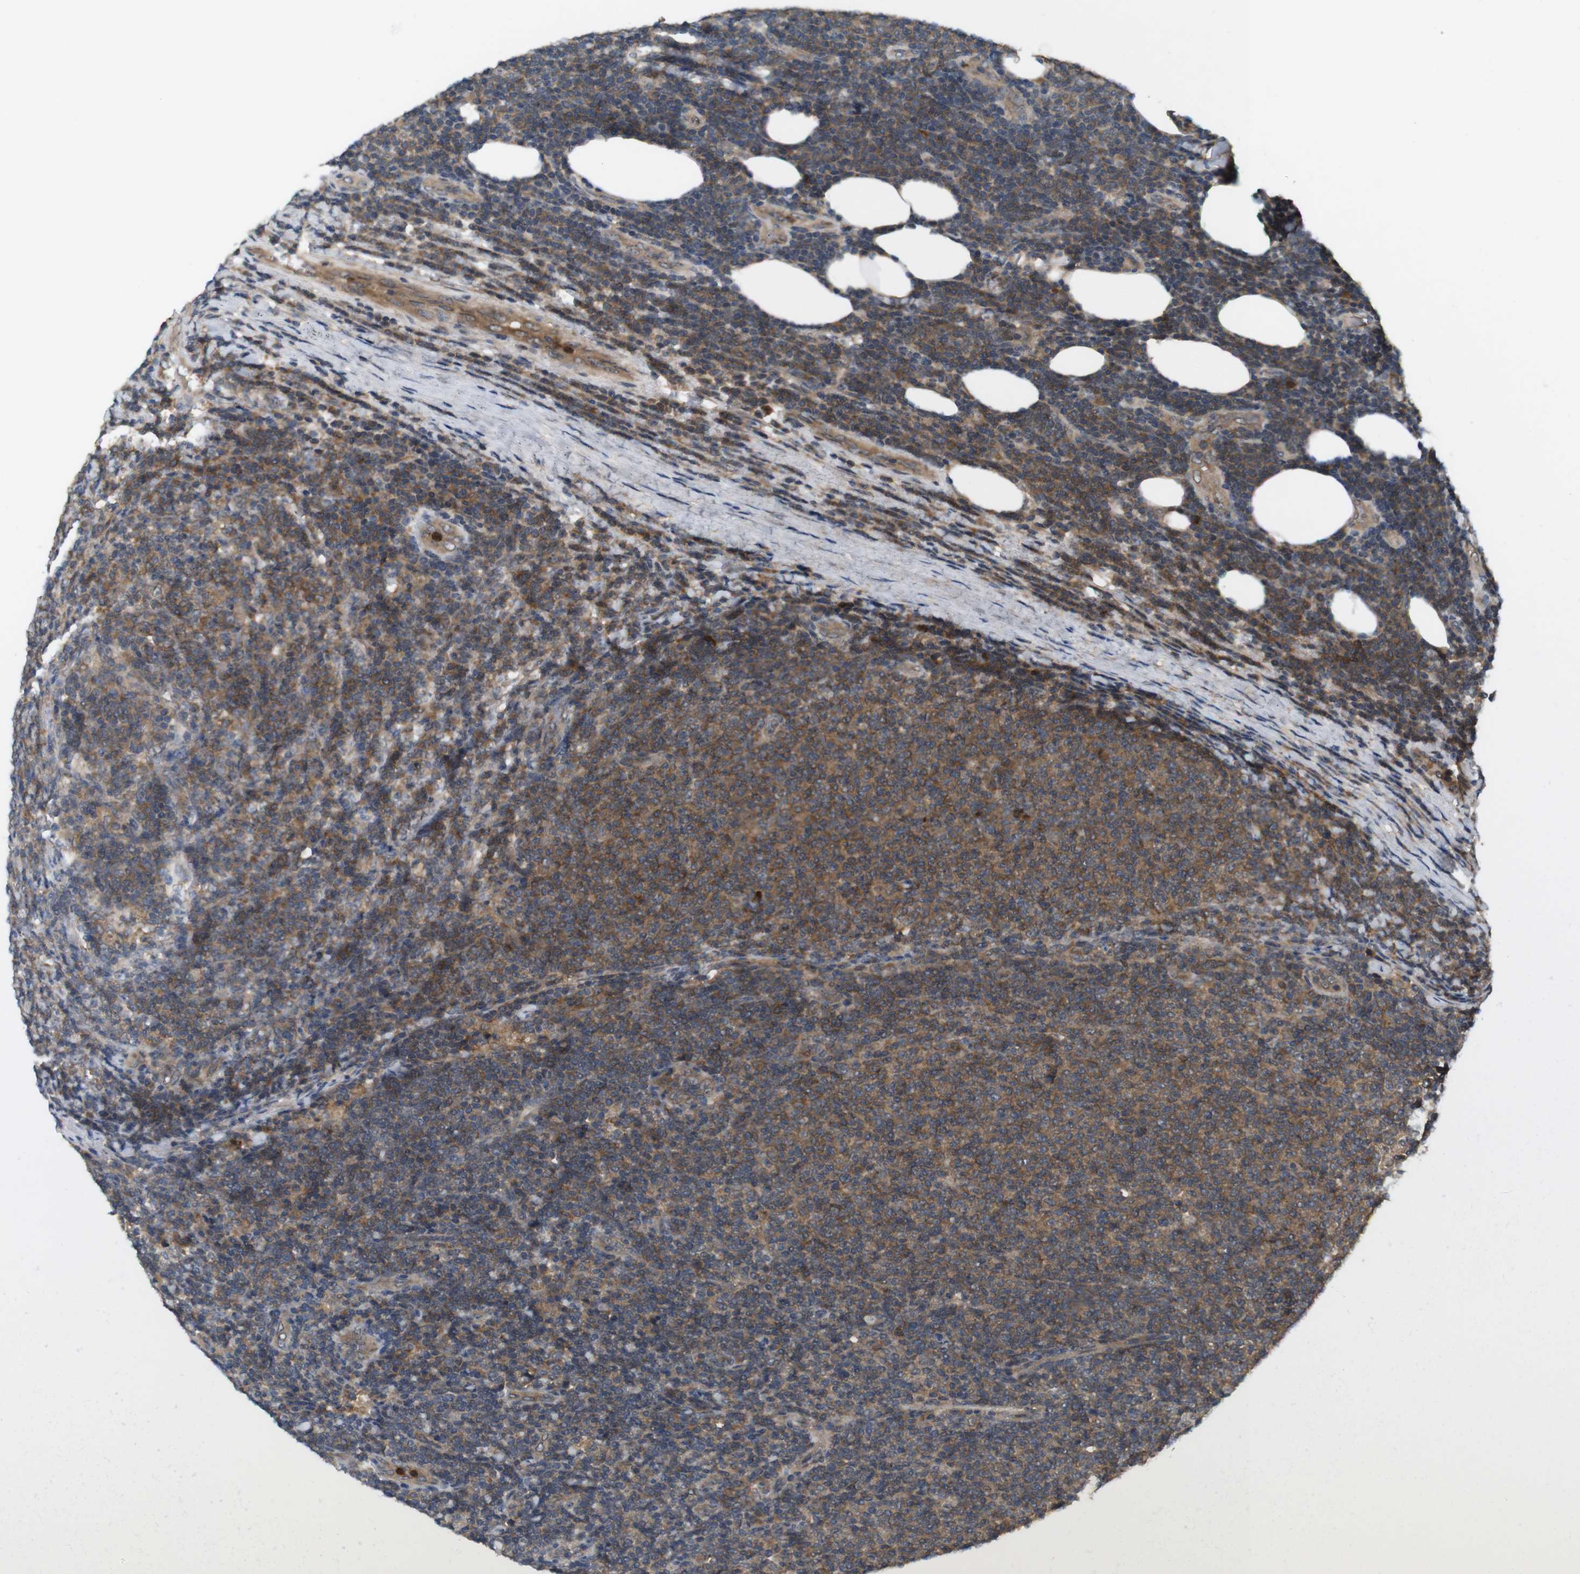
{"staining": {"intensity": "moderate", "quantity": ">75%", "location": "cytoplasmic/membranous"}, "tissue": "lymphoma", "cell_type": "Tumor cells", "image_type": "cancer", "snomed": [{"axis": "morphology", "description": "Malignant lymphoma, non-Hodgkin's type, Low grade"}, {"axis": "topography", "description": "Lymph node"}], "caption": "An image of human lymphoma stained for a protein reveals moderate cytoplasmic/membranous brown staining in tumor cells. (Brightfield microscopy of DAB IHC at high magnification).", "gene": "NFKBIE", "patient": {"sex": "male", "age": 66}}